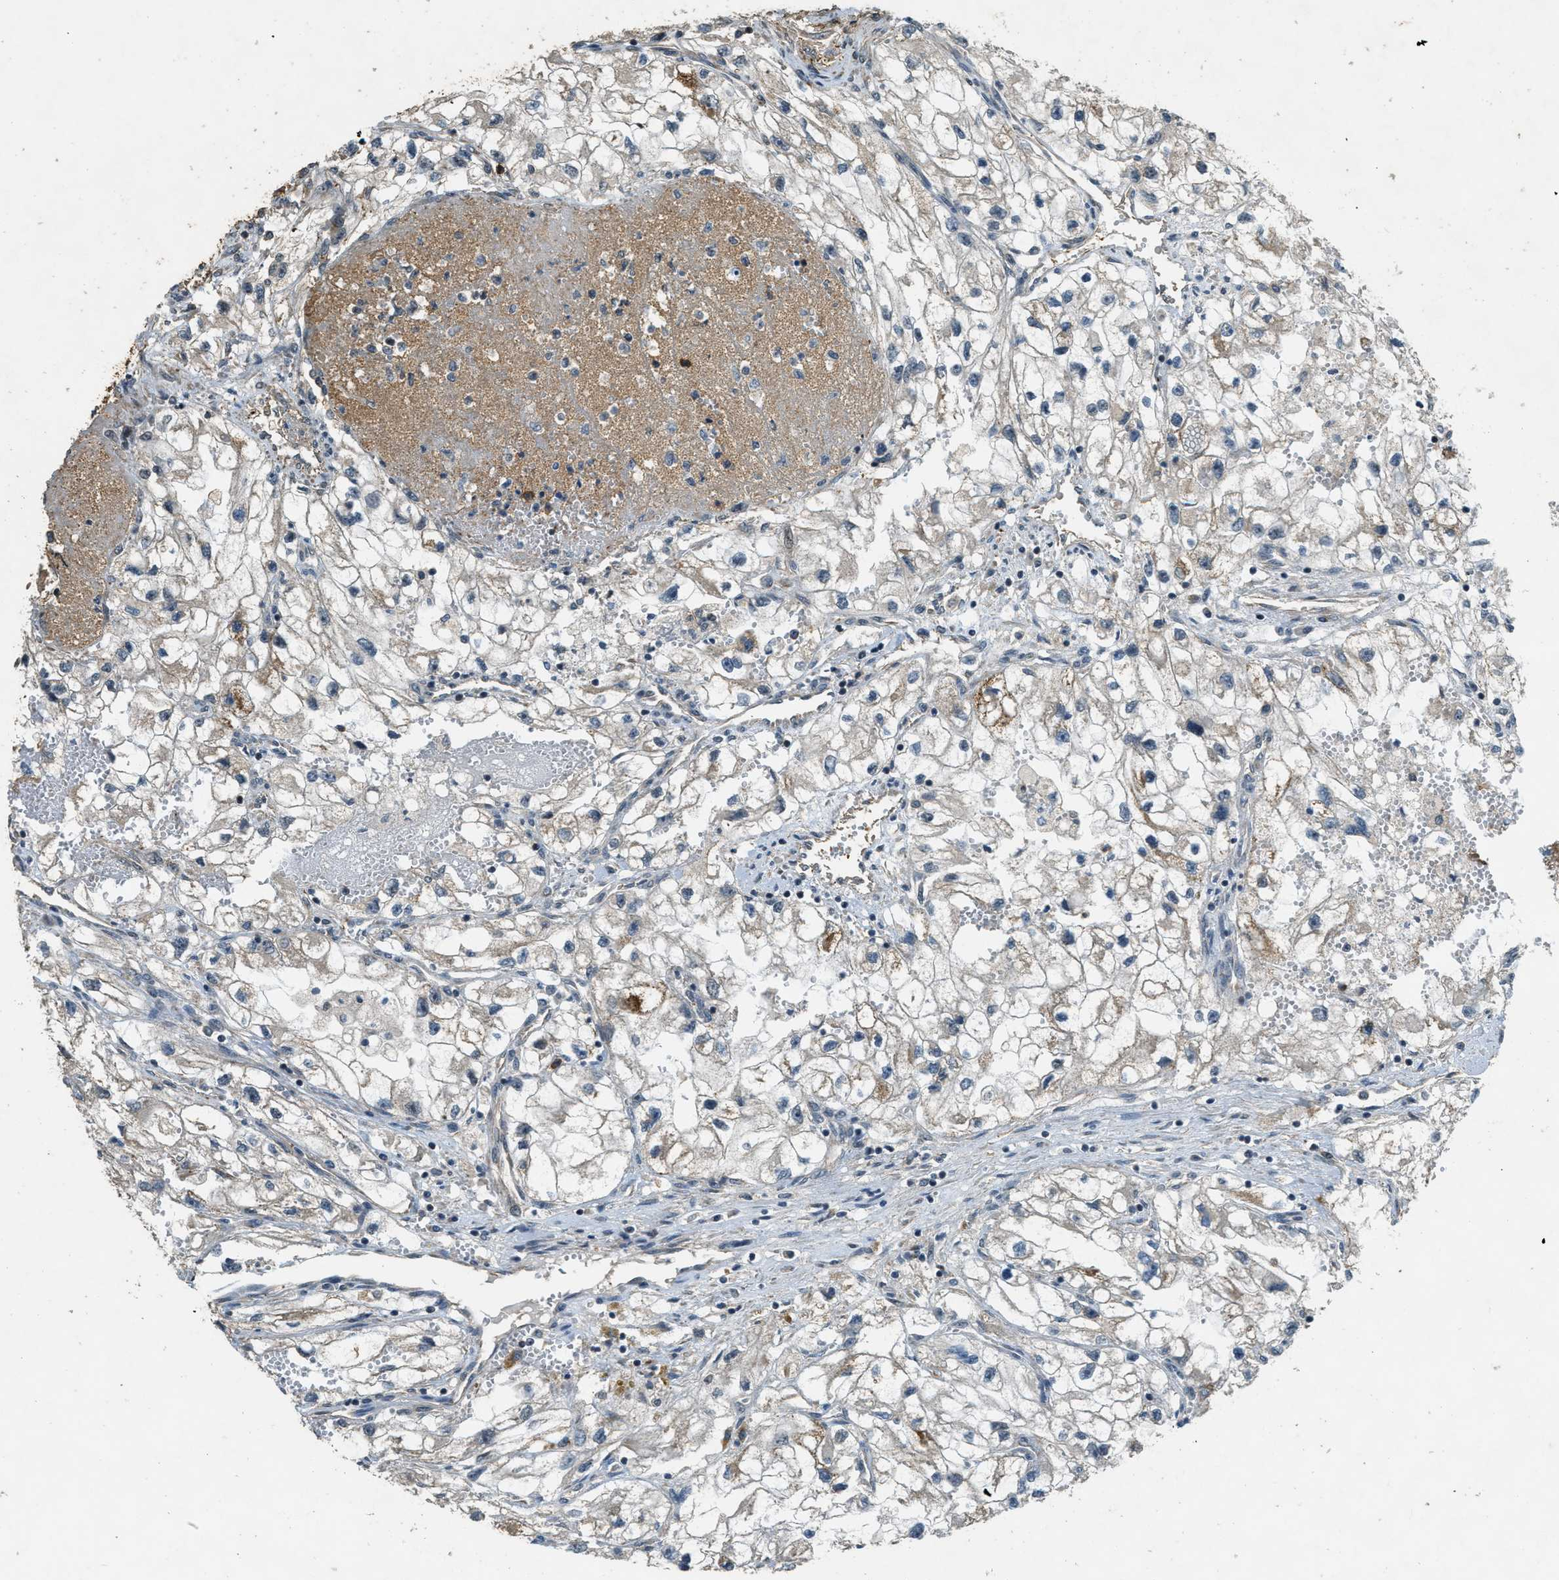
{"staining": {"intensity": "negative", "quantity": "none", "location": "none"}, "tissue": "renal cancer", "cell_type": "Tumor cells", "image_type": "cancer", "snomed": [{"axis": "morphology", "description": "Adenocarcinoma, NOS"}, {"axis": "topography", "description": "Kidney"}], "caption": "Renal cancer stained for a protein using IHC exhibits no staining tumor cells.", "gene": "MED21", "patient": {"sex": "female", "age": 70}}